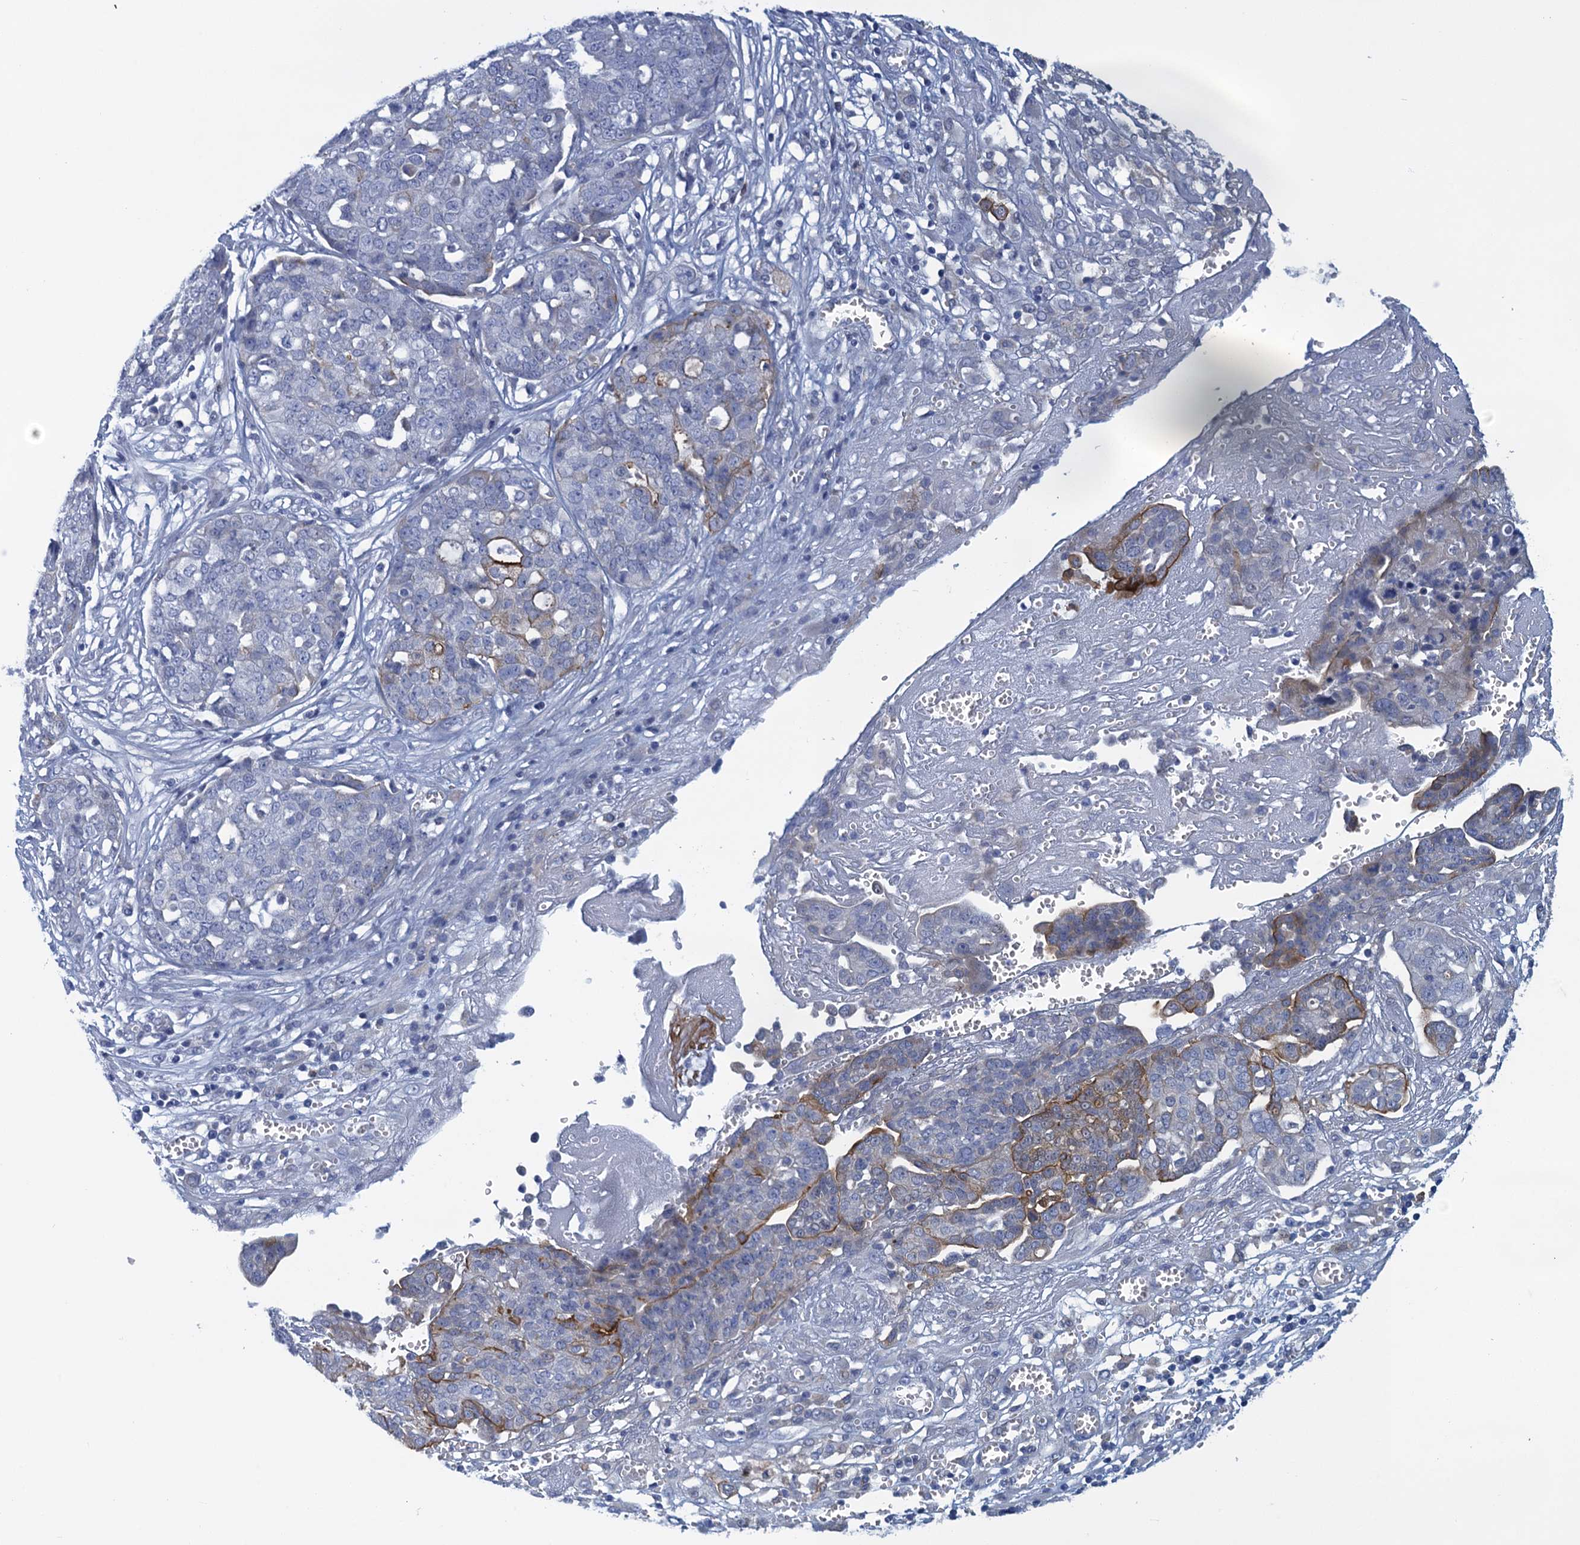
{"staining": {"intensity": "moderate", "quantity": "<25%", "location": "cytoplasmic/membranous"}, "tissue": "ovarian cancer", "cell_type": "Tumor cells", "image_type": "cancer", "snomed": [{"axis": "morphology", "description": "Cystadenocarcinoma, serous, NOS"}, {"axis": "topography", "description": "Soft tissue"}, {"axis": "topography", "description": "Ovary"}], "caption": "The image exhibits a brown stain indicating the presence of a protein in the cytoplasmic/membranous of tumor cells in ovarian cancer.", "gene": "SCEL", "patient": {"sex": "female", "age": 57}}